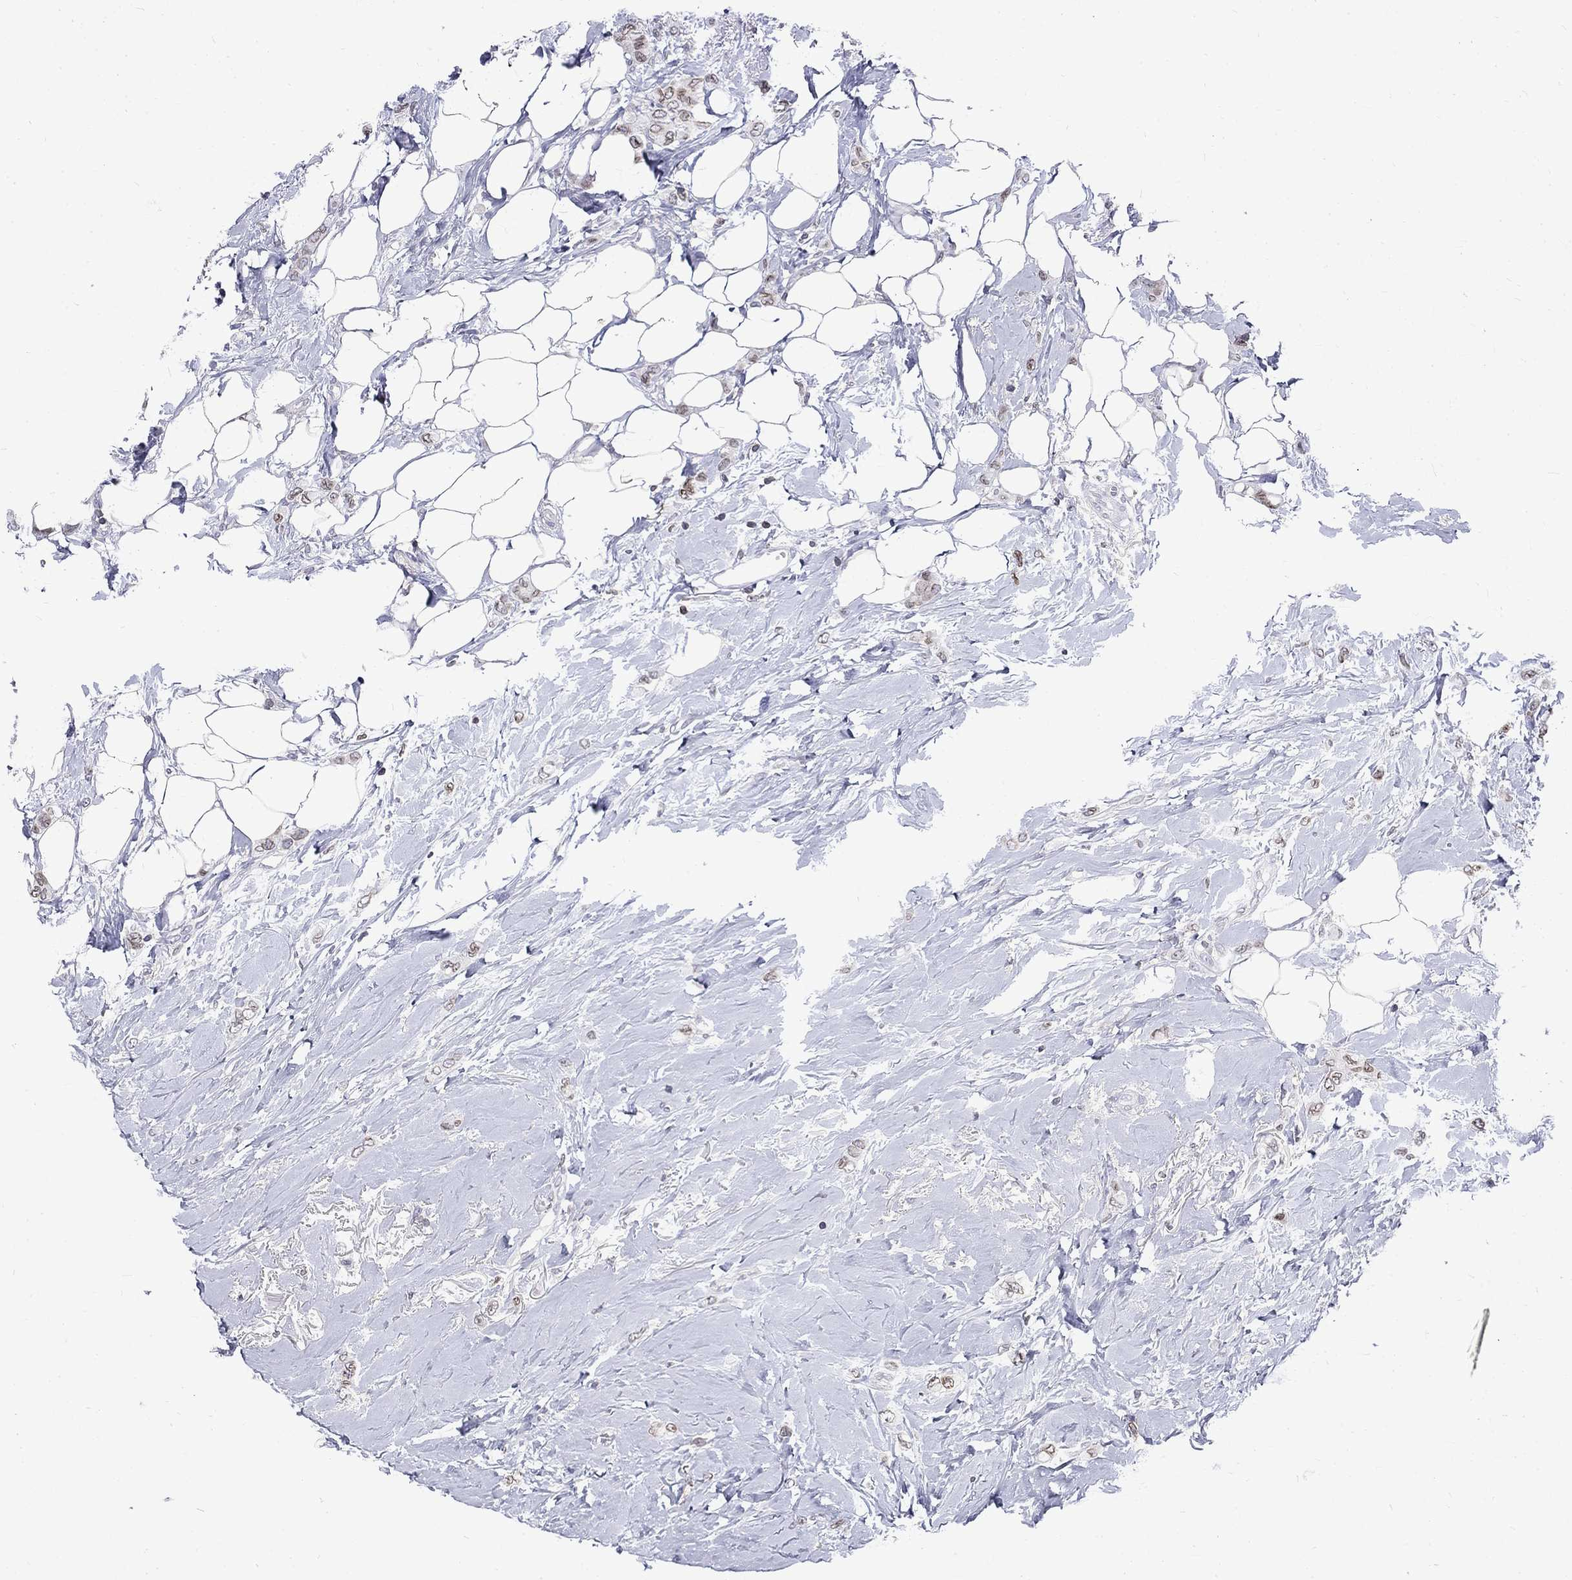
{"staining": {"intensity": "moderate", "quantity": "25%-75%", "location": "cytoplasmic/membranous,nuclear"}, "tissue": "breast cancer", "cell_type": "Tumor cells", "image_type": "cancer", "snomed": [{"axis": "morphology", "description": "Lobular carcinoma"}, {"axis": "topography", "description": "Breast"}], "caption": "Breast cancer was stained to show a protein in brown. There is medium levels of moderate cytoplasmic/membranous and nuclear positivity in approximately 25%-75% of tumor cells.", "gene": "SLA", "patient": {"sex": "female", "age": 66}}